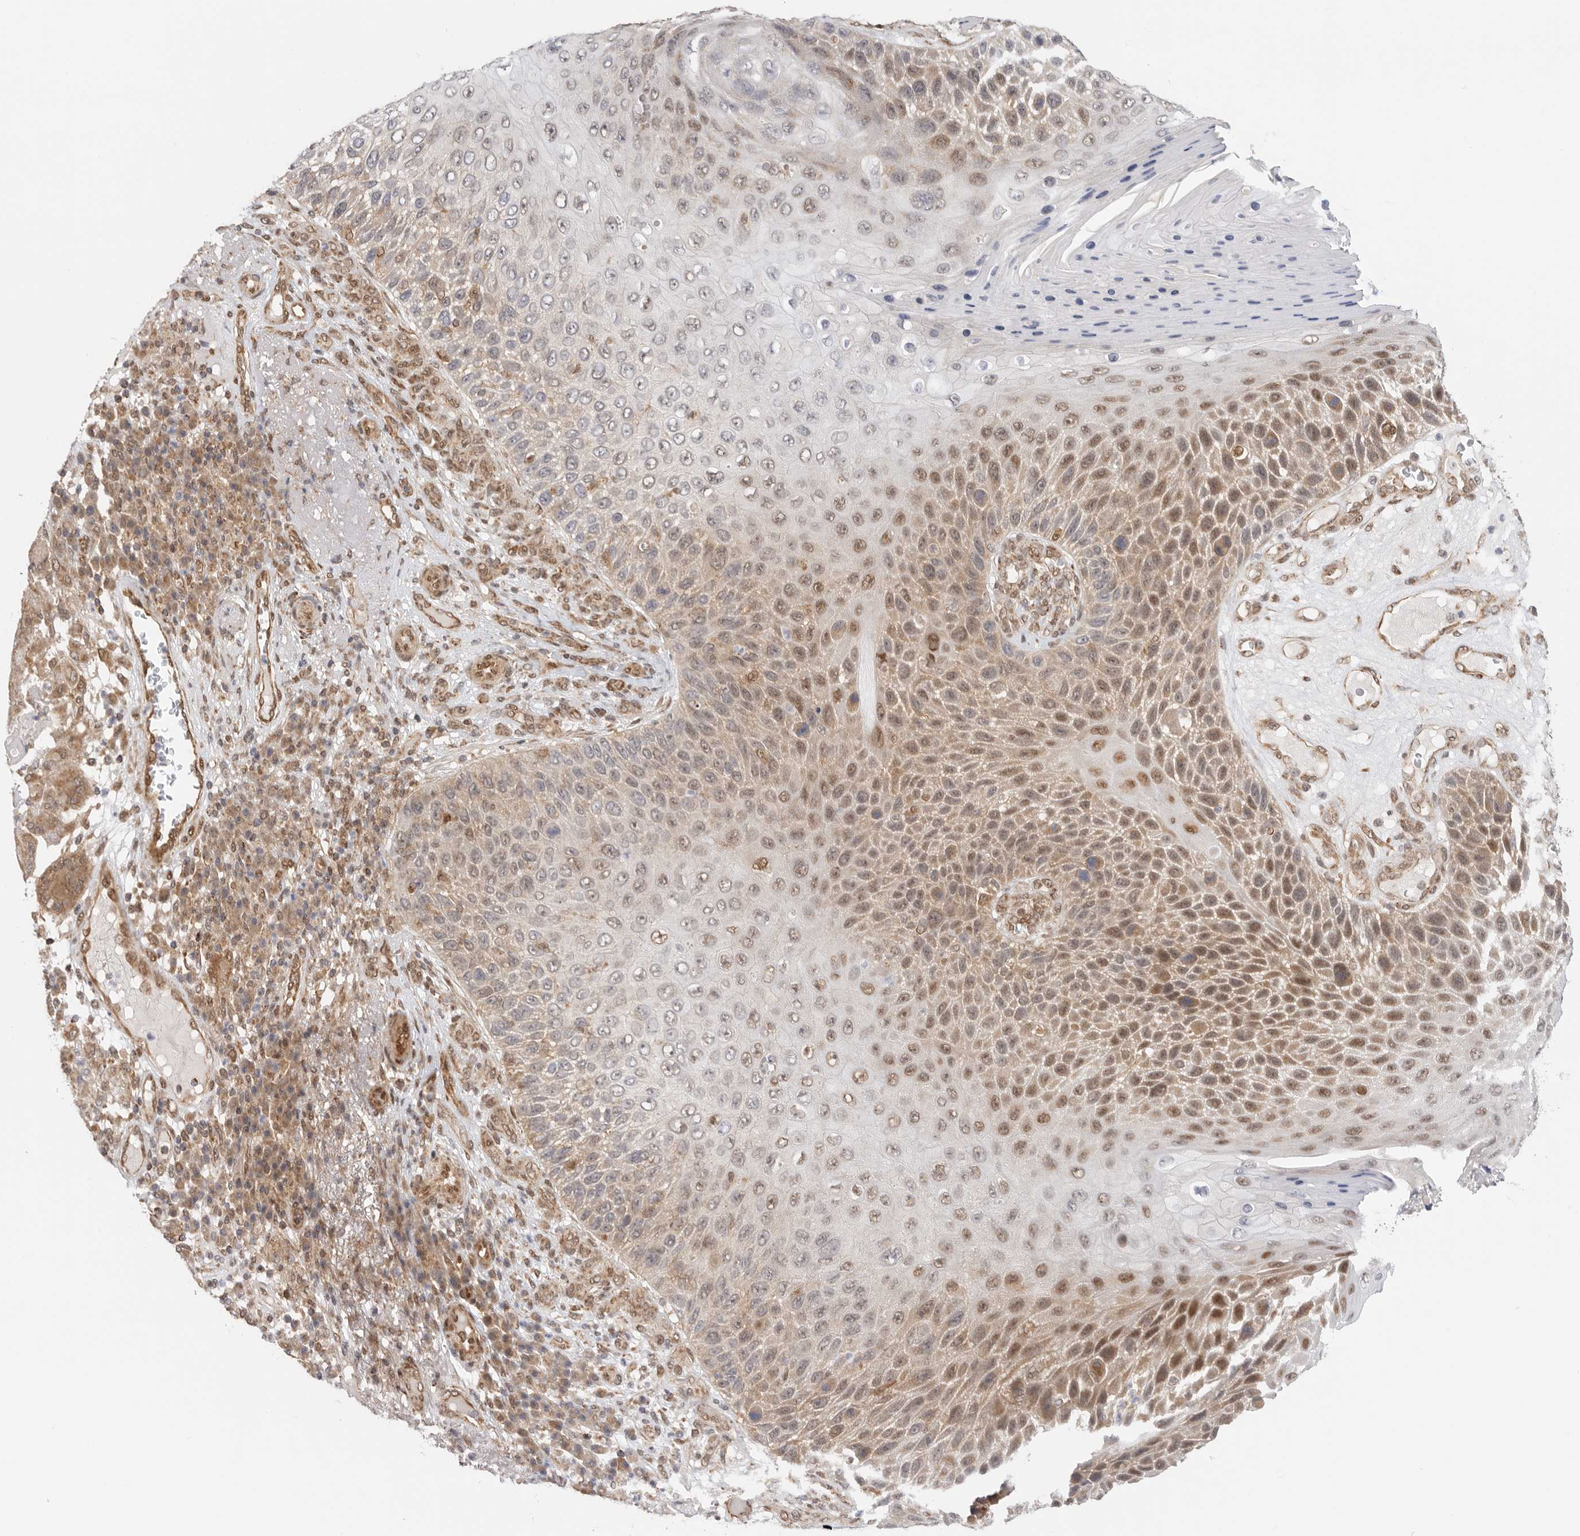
{"staining": {"intensity": "weak", "quantity": "25%-75%", "location": "cytoplasmic/membranous"}, "tissue": "skin cancer", "cell_type": "Tumor cells", "image_type": "cancer", "snomed": [{"axis": "morphology", "description": "Squamous cell carcinoma, NOS"}, {"axis": "topography", "description": "Skin"}], "caption": "Skin squamous cell carcinoma stained for a protein (brown) reveals weak cytoplasmic/membranous positive expression in approximately 25%-75% of tumor cells.", "gene": "DCAF8", "patient": {"sex": "female", "age": 88}}